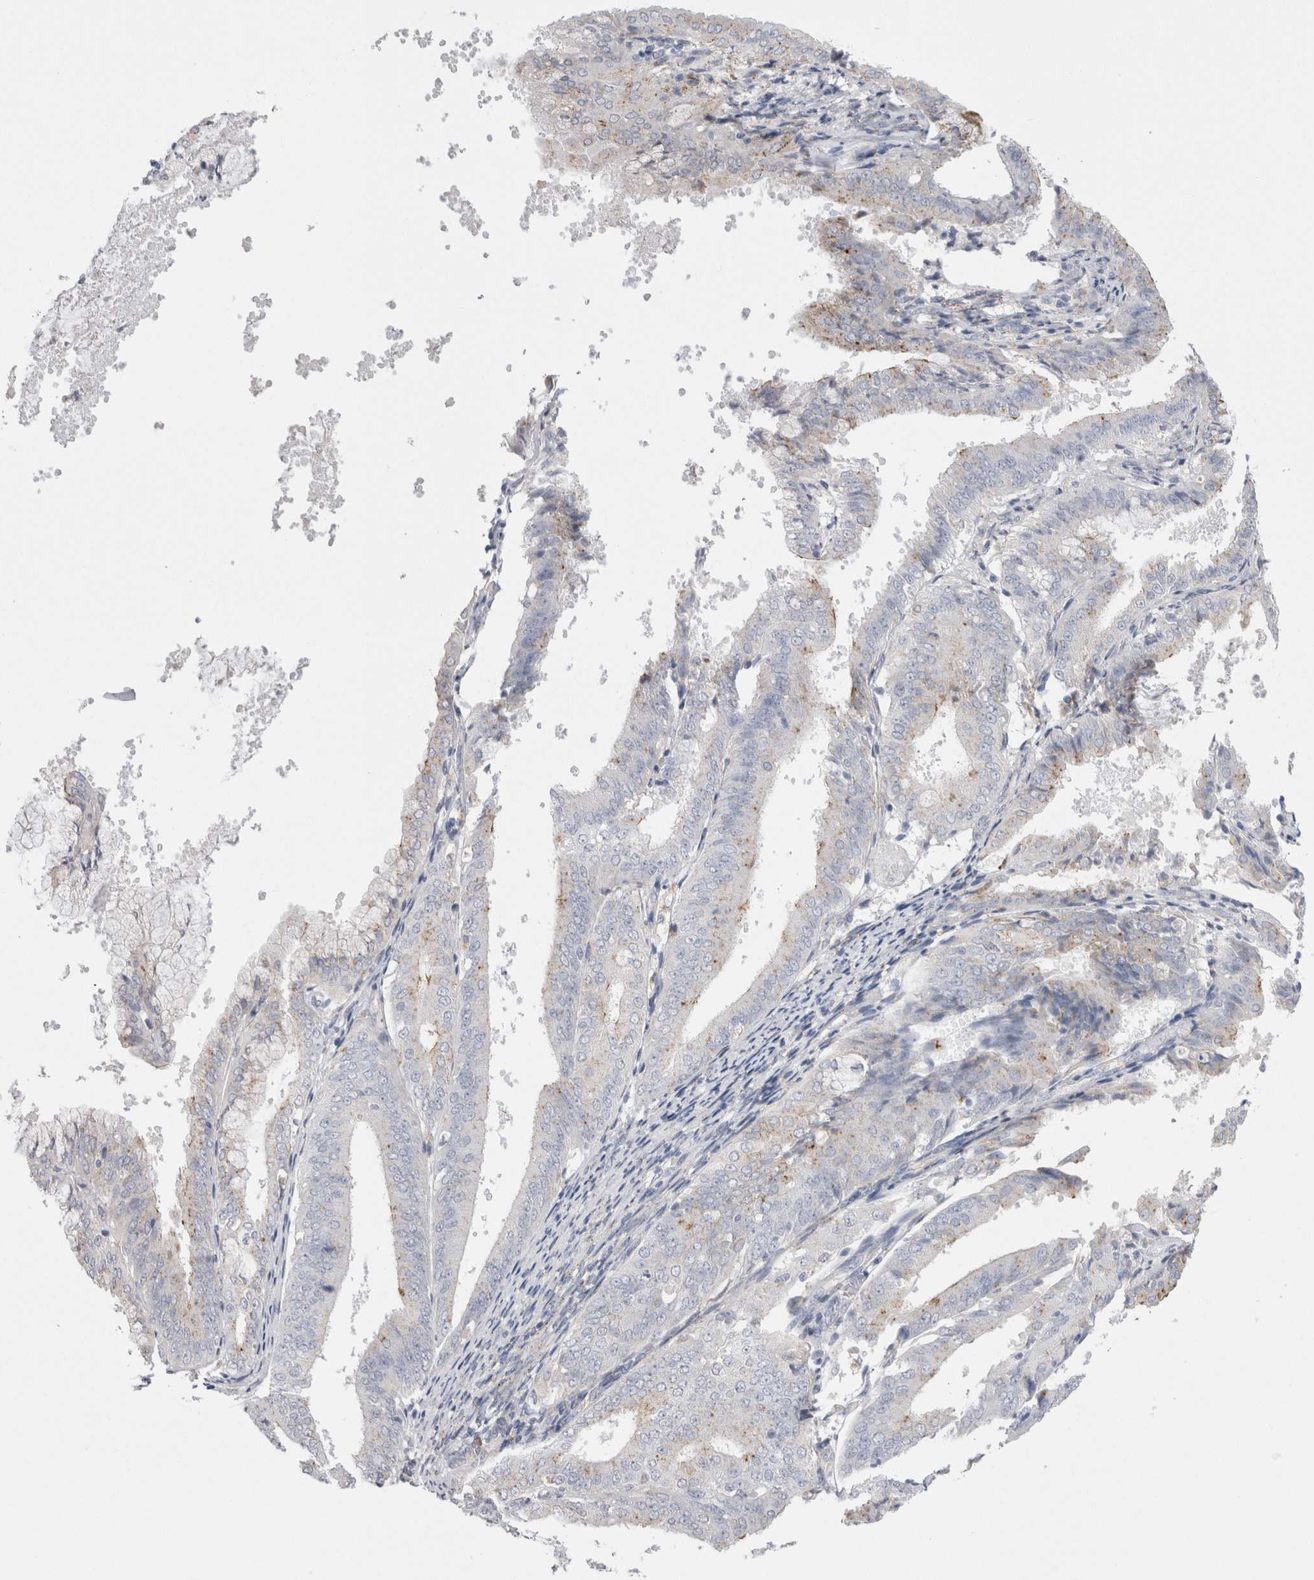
{"staining": {"intensity": "weak", "quantity": "<25%", "location": "cytoplasmic/membranous"}, "tissue": "endometrial cancer", "cell_type": "Tumor cells", "image_type": "cancer", "snomed": [{"axis": "morphology", "description": "Adenocarcinoma, NOS"}, {"axis": "topography", "description": "Endometrium"}], "caption": "High magnification brightfield microscopy of endometrial adenocarcinoma stained with DAB (brown) and counterstained with hematoxylin (blue): tumor cells show no significant expression.", "gene": "EPDR1", "patient": {"sex": "female", "age": 63}}